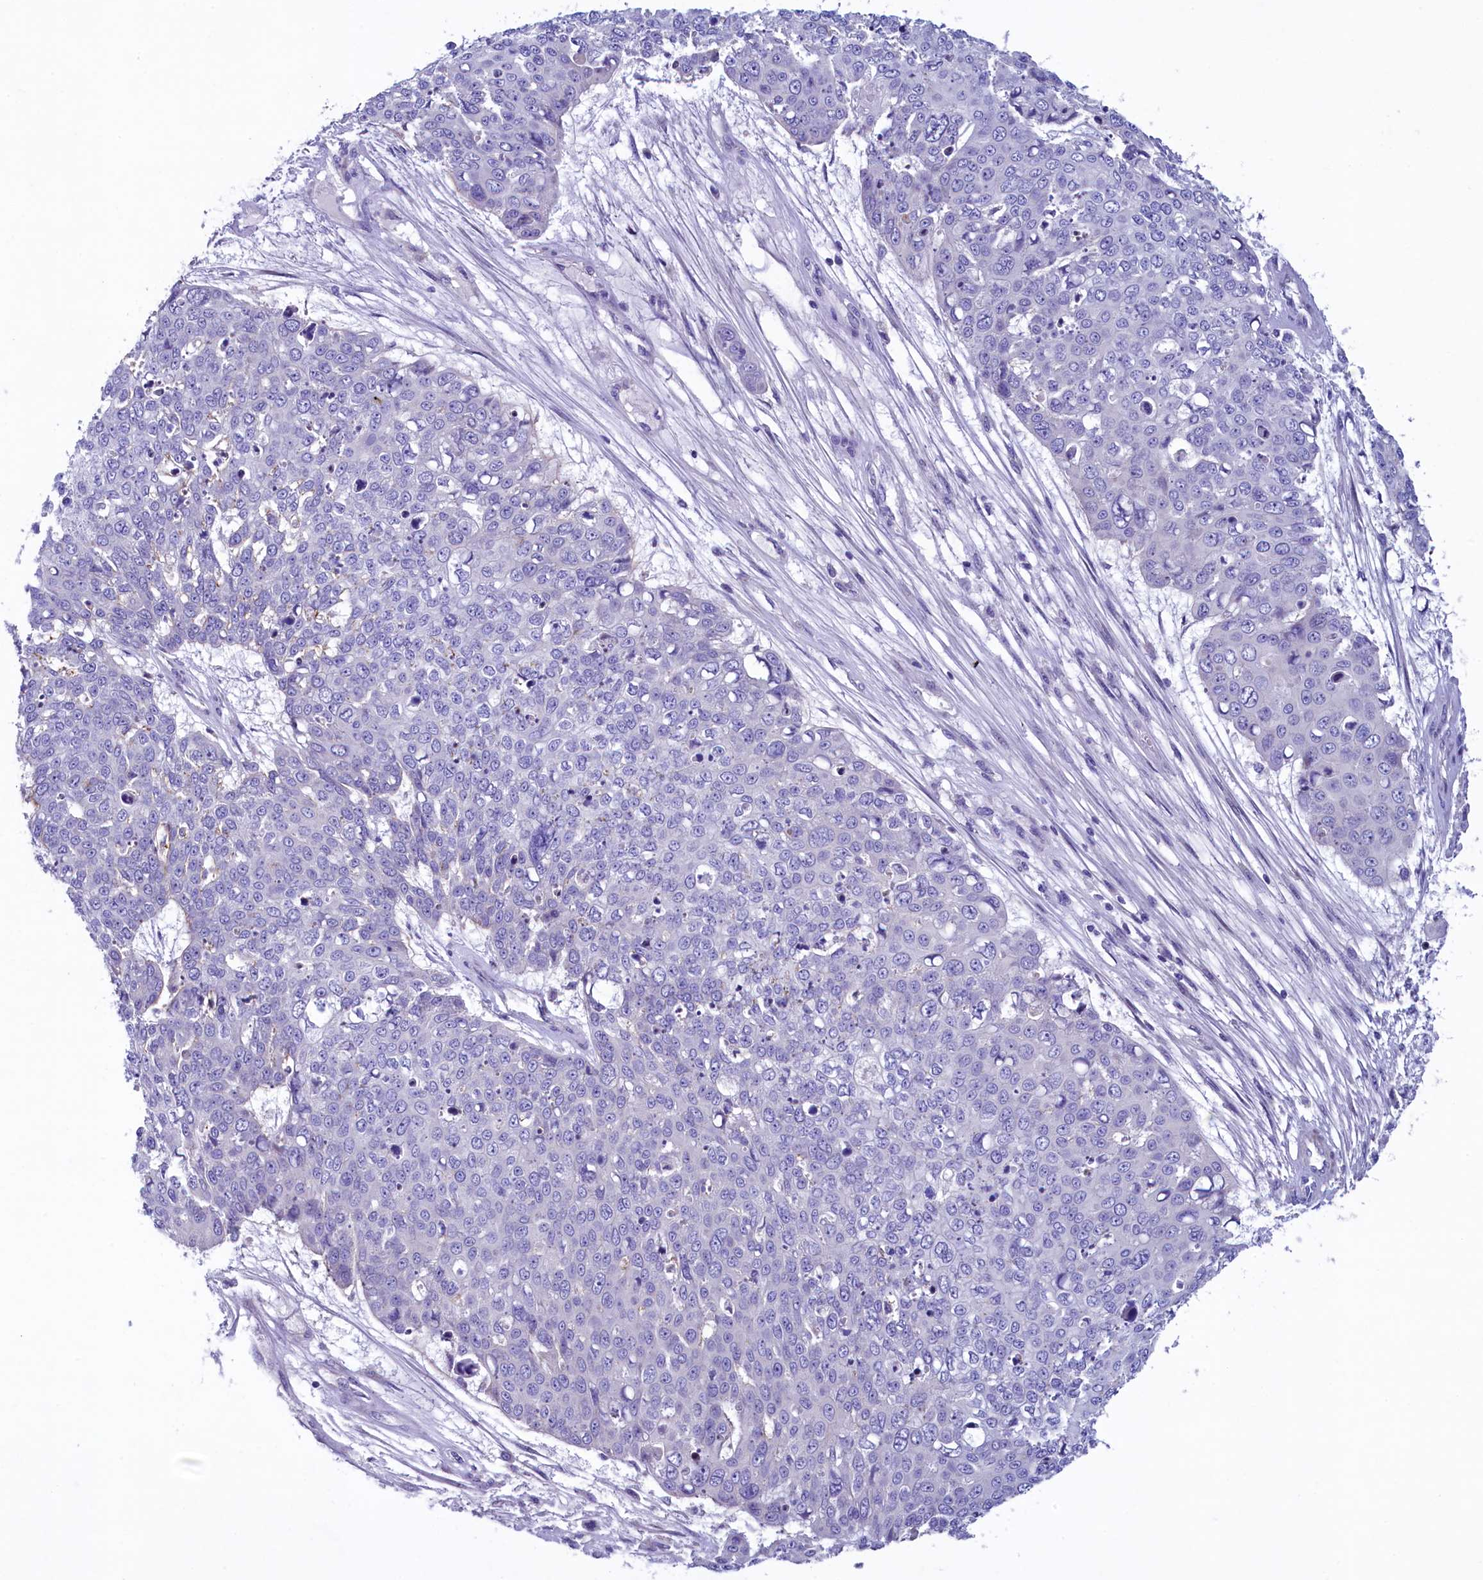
{"staining": {"intensity": "negative", "quantity": "none", "location": "none"}, "tissue": "skin cancer", "cell_type": "Tumor cells", "image_type": "cancer", "snomed": [{"axis": "morphology", "description": "Squamous cell carcinoma, NOS"}, {"axis": "topography", "description": "Skin"}], "caption": "There is no significant positivity in tumor cells of squamous cell carcinoma (skin).", "gene": "KRBOX5", "patient": {"sex": "male", "age": 71}}